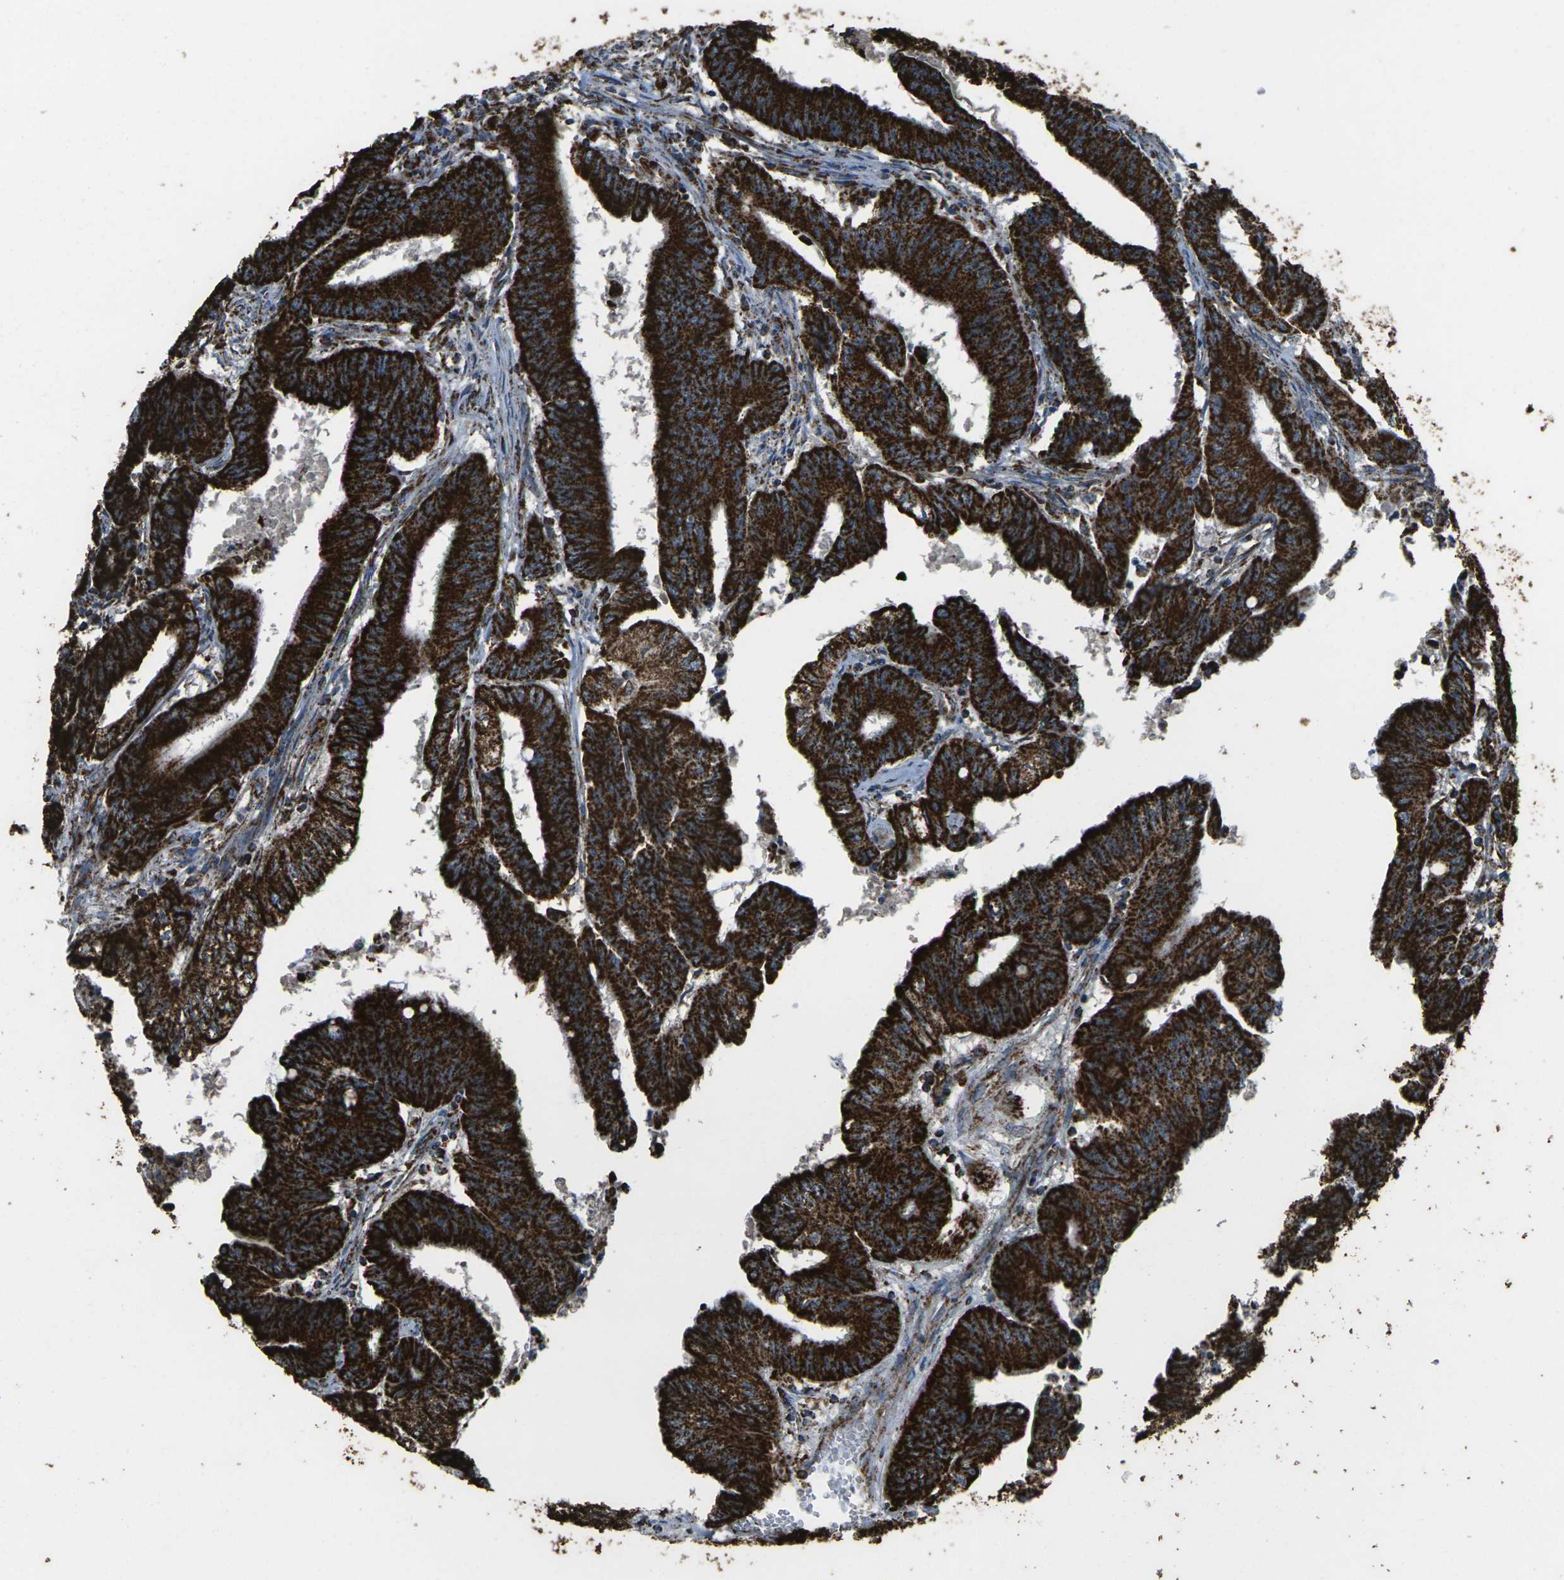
{"staining": {"intensity": "strong", "quantity": ">75%", "location": "cytoplasmic/membranous"}, "tissue": "colorectal cancer", "cell_type": "Tumor cells", "image_type": "cancer", "snomed": [{"axis": "morphology", "description": "Adenocarcinoma, NOS"}, {"axis": "topography", "description": "Colon"}], "caption": "The micrograph demonstrates staining of colorectal cancer (adenocarcinoma), revealing strong cytoplasmic/membranous protein expression (brown color) within tumor cells.", "gene": "KLHL5", "patient": {"sex": "male", "age": 45}}